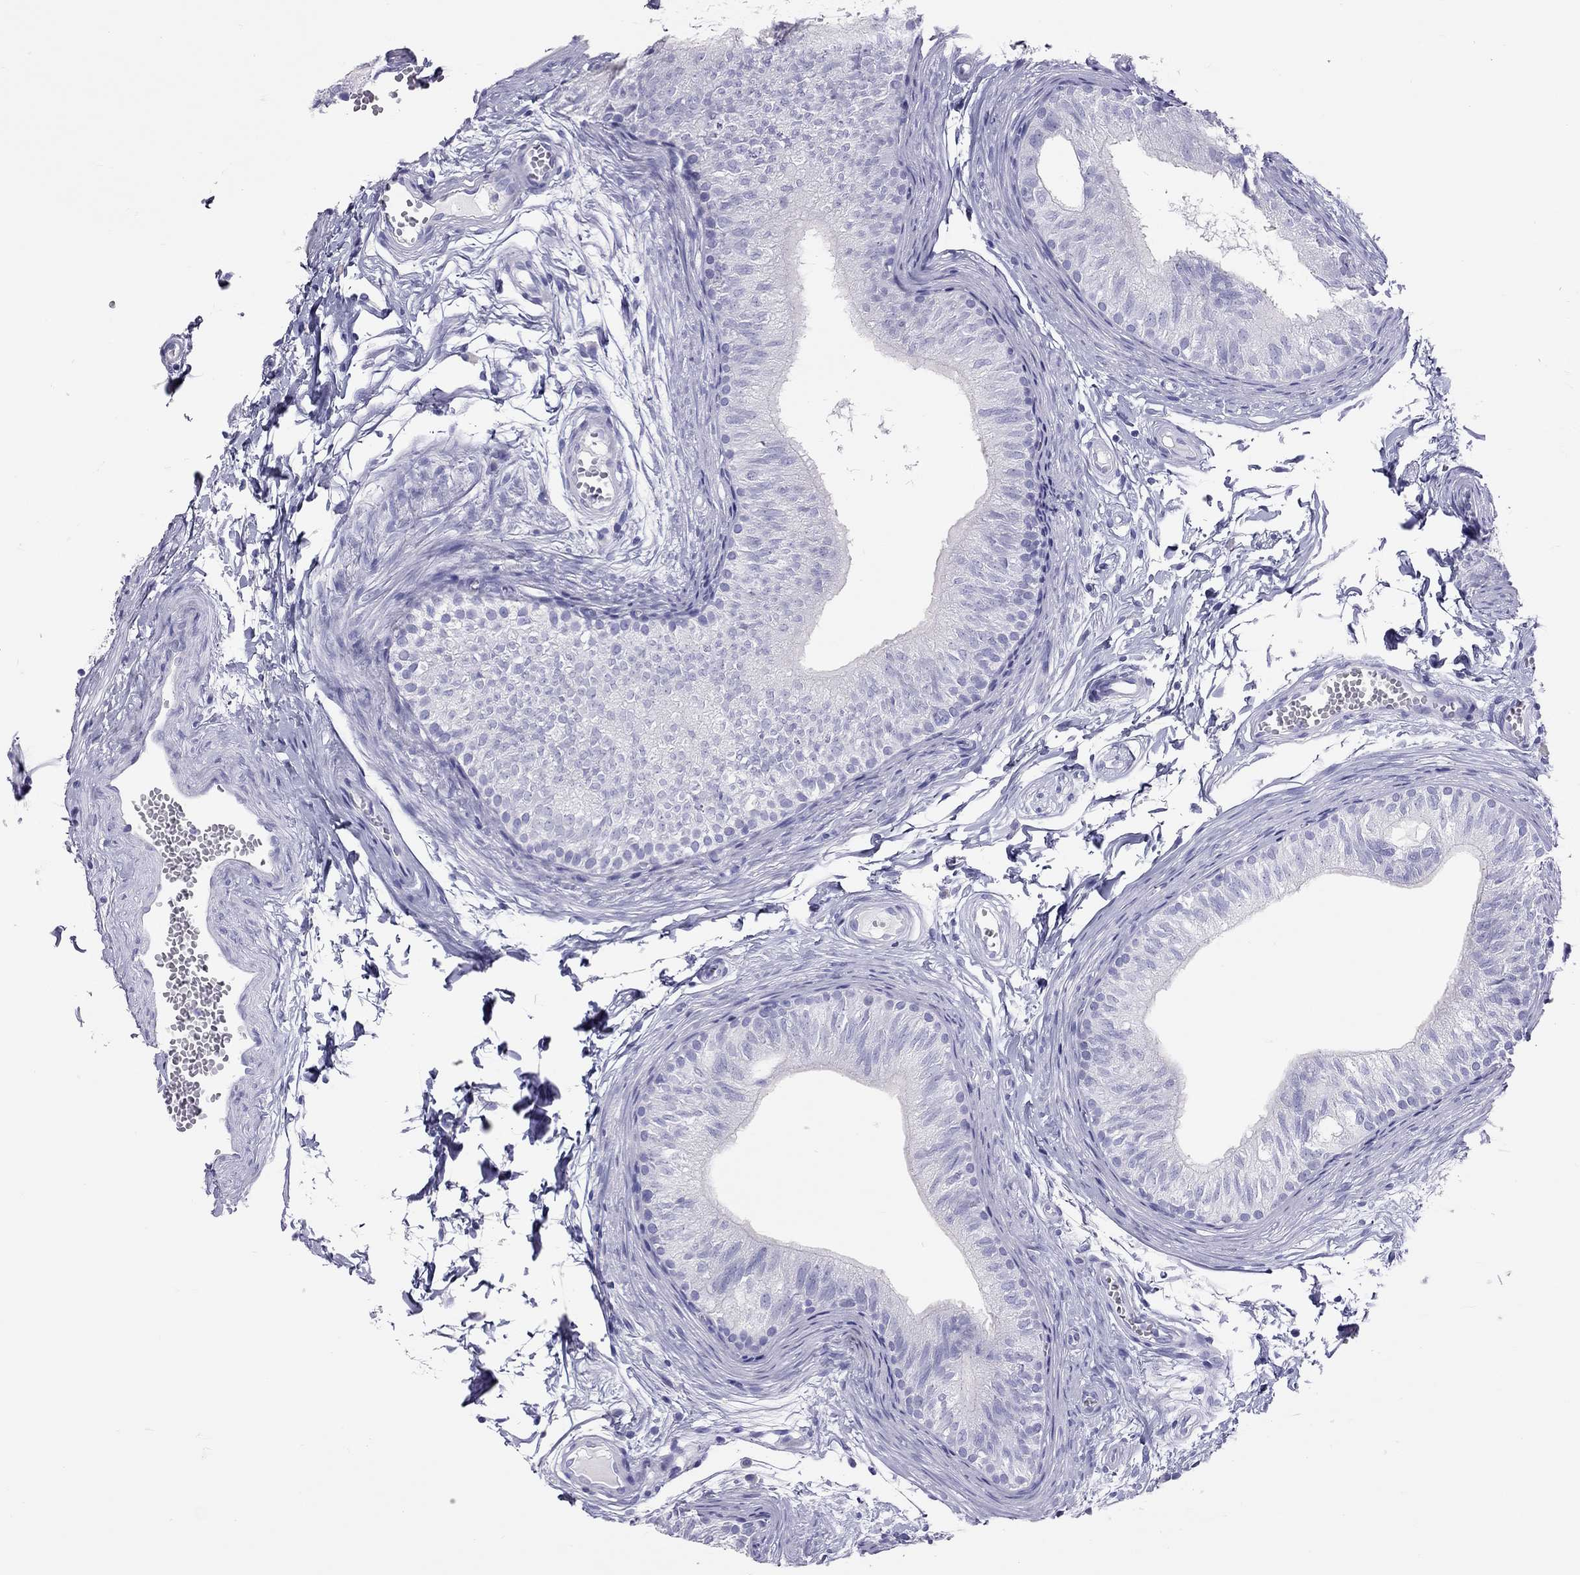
{"staining": {"intensity": "negative", "quantity": "none", "location": "none"}, "tissue": "epididymis", "cell_type": "Glandular cells", "image_type": "normal", "snomed": [{"axis": "morphology", "description": "Normal tissue, NOS"}, {"axis": "topography", "description": "Epididymis"}], "caption": "Immunohistochemistry of unremarkable epididymis displays no expression in glandular cells.", "gene": "PSMB11", "patient": {"sex": "male", "age": 22}}